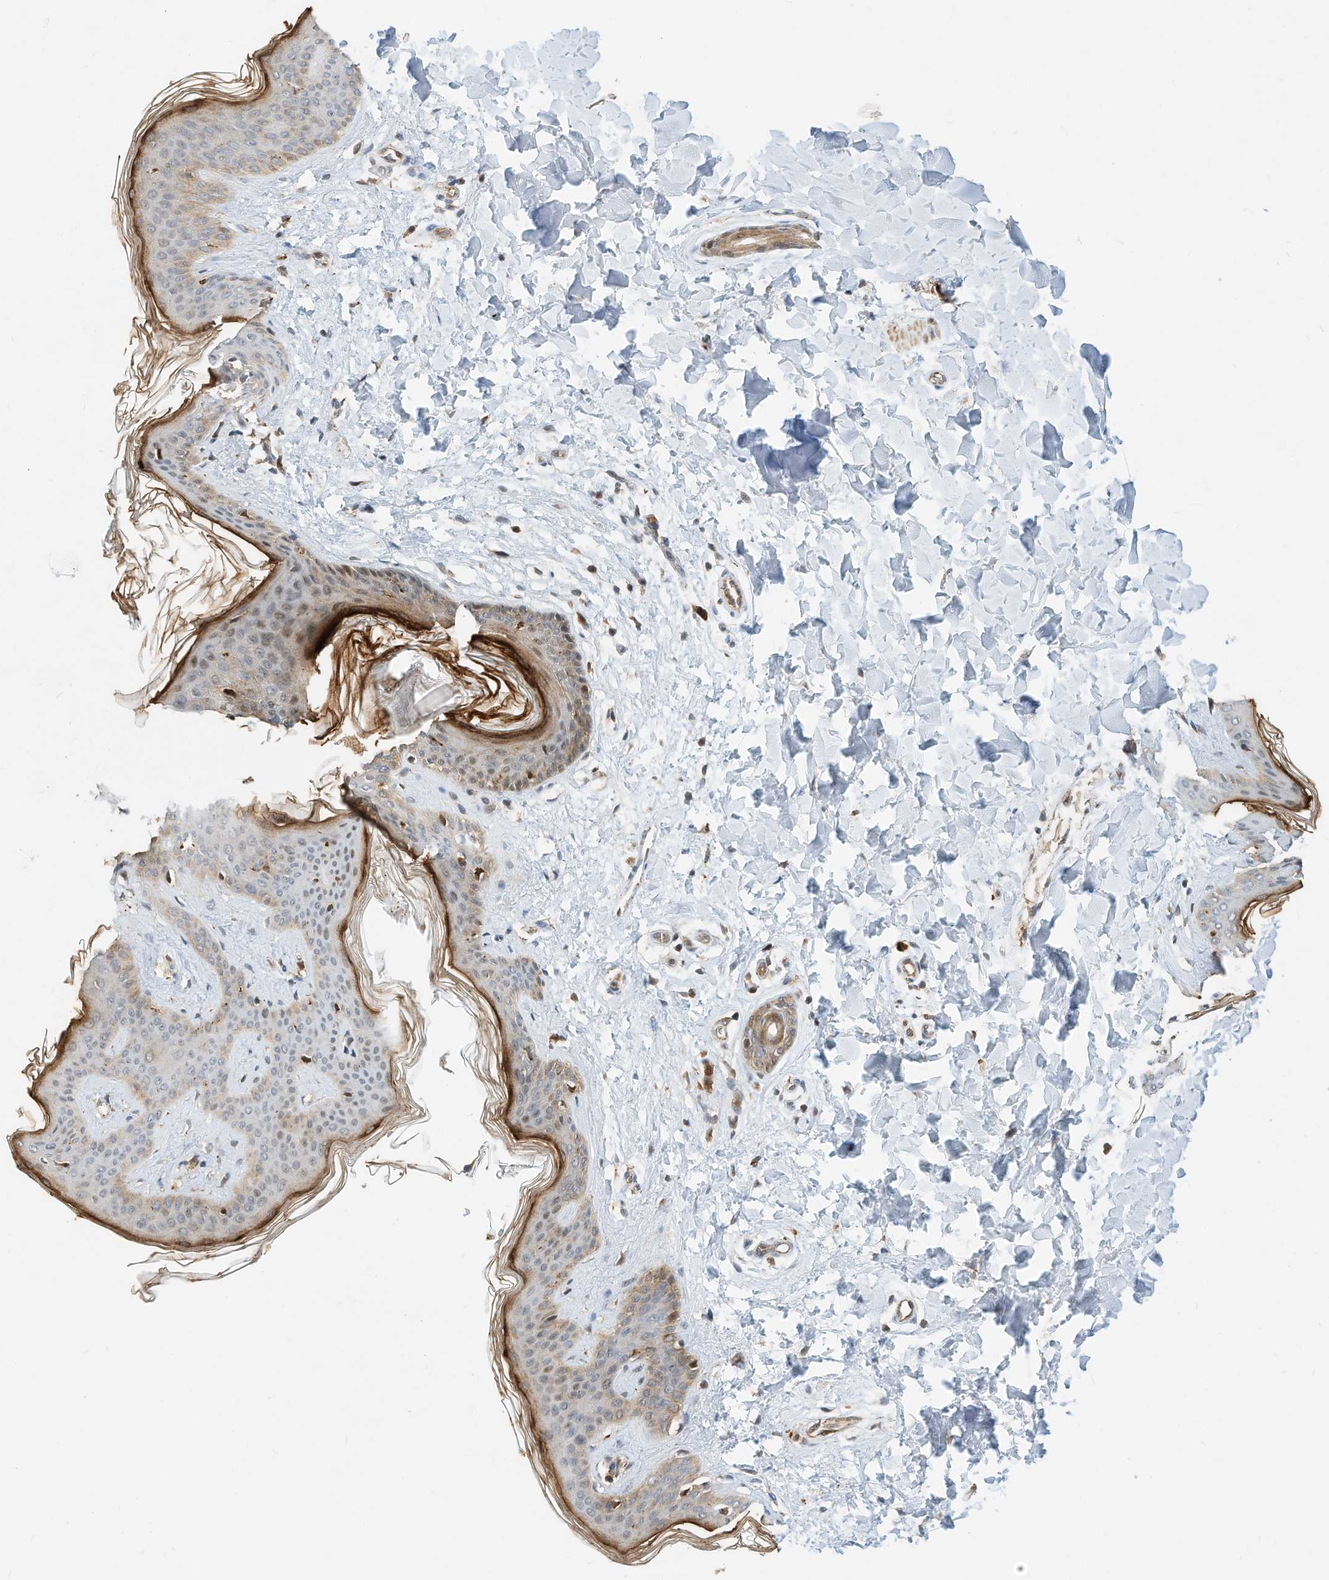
{"staining": {"intensity": "moderate", "quantity": ">75%", "location": "cytoplasmic/membranous"}, "tissue": "skin", "cell_type": "Fibroblasts", "image_type": "normal", "snomed": [{"axis": "morphology", "description": "Normal tissue, NOS"}, {"axis": "topography", "description": "Skin"}], "caption": "A medium amount of moderate cytoplasmic/membranous staining is appreciated in about >75% of fibroblasts in benign skin.", "gene": "CPAMD8", "patient": {"sex": "female", "age": 17}}